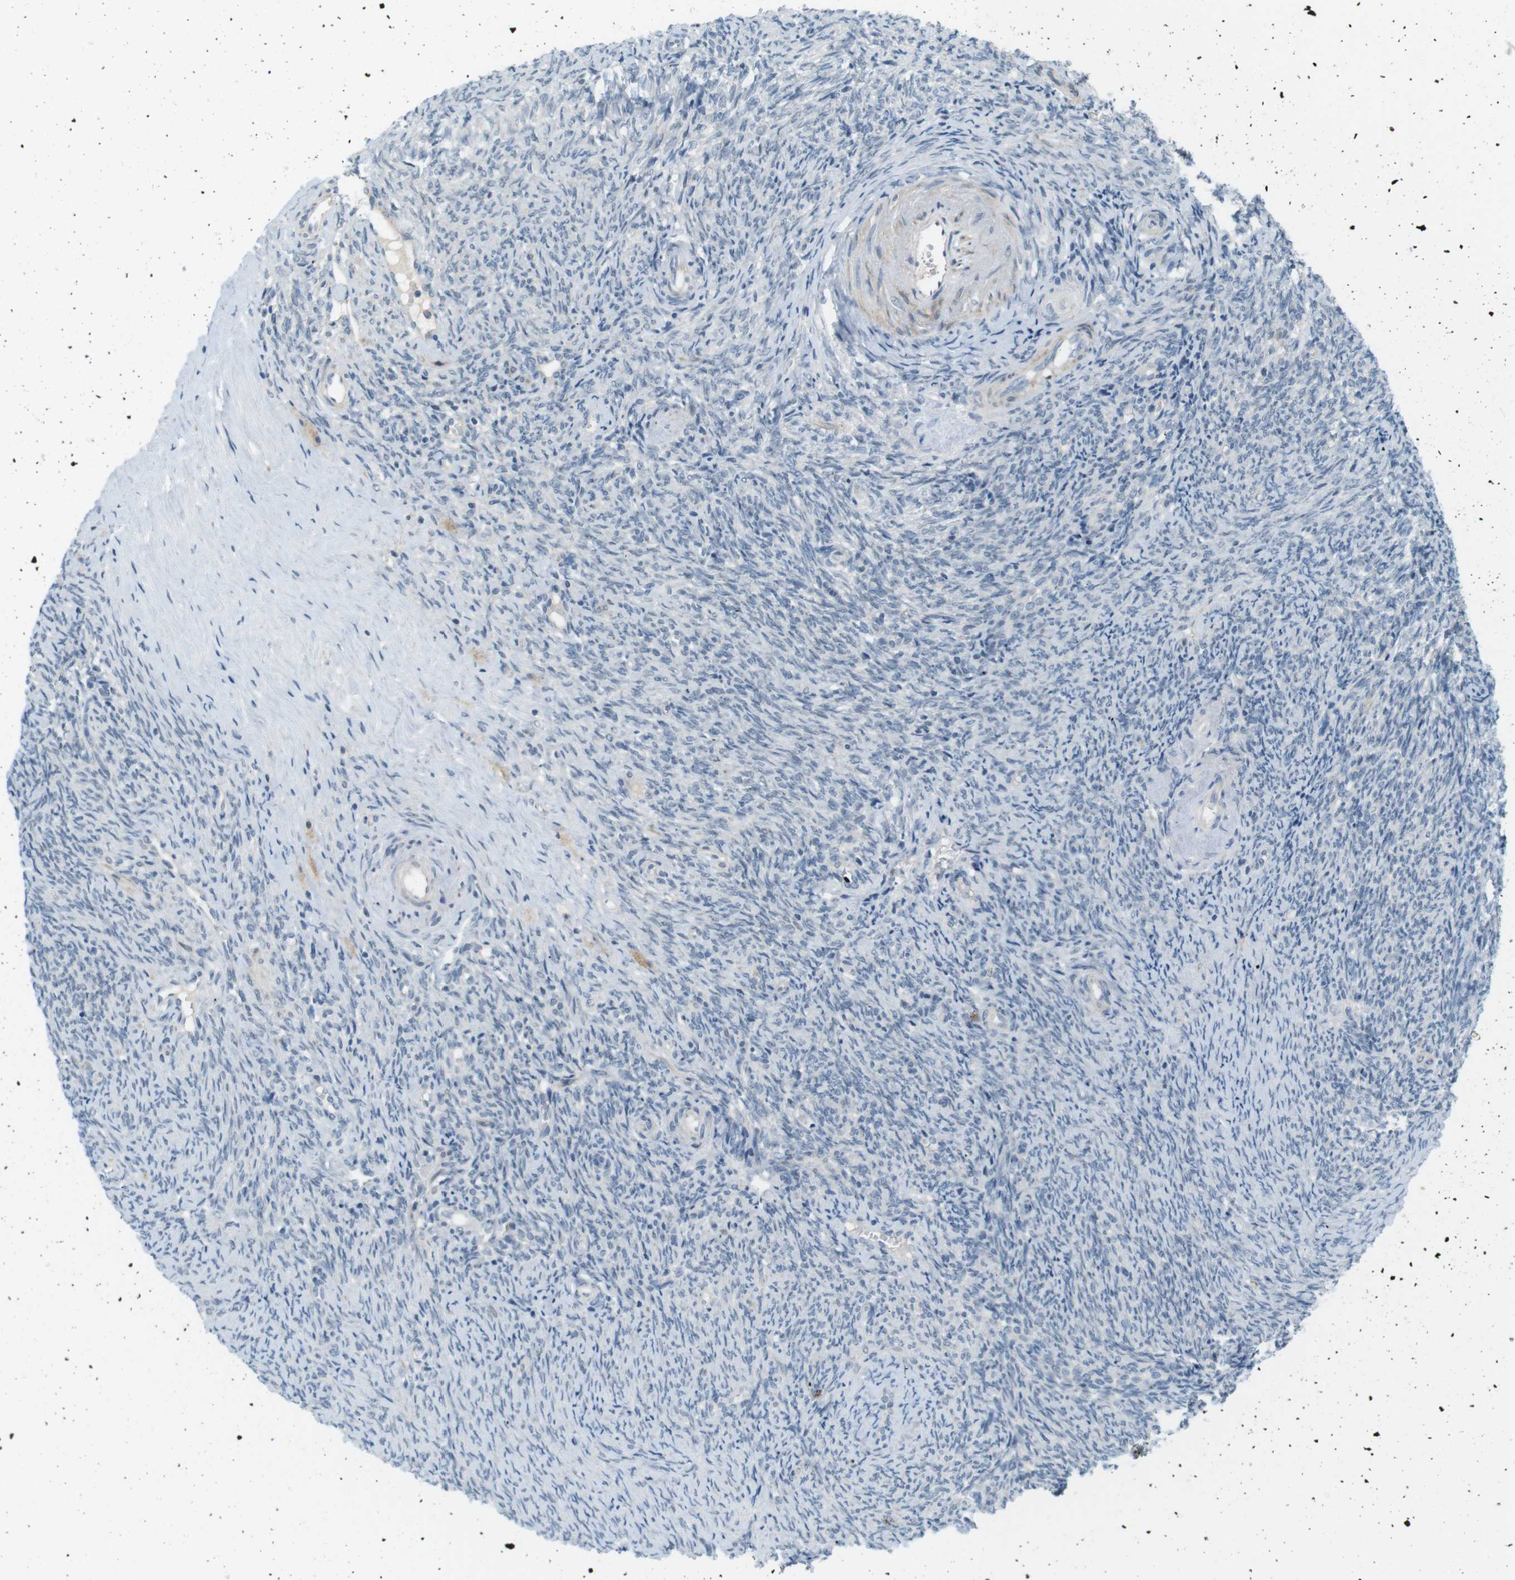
{"staining": {"intensity": "negative", "quantity": "none", "location": "none"}, "tissue": "ovary", "cell_type": "Follicle cells", "image_type": "normal", "snomed": [{"axis": "morphology", "description": "Normal tissue, NOS"}, {"axis": "topography", "description": "Ovary"}], "caption": "DAB immunohistochemical staining of normal ovary exhibits no significant positivity in follicle cells.", "gene": "RTN3", "patient": {"sex": "female", "age": 41}}